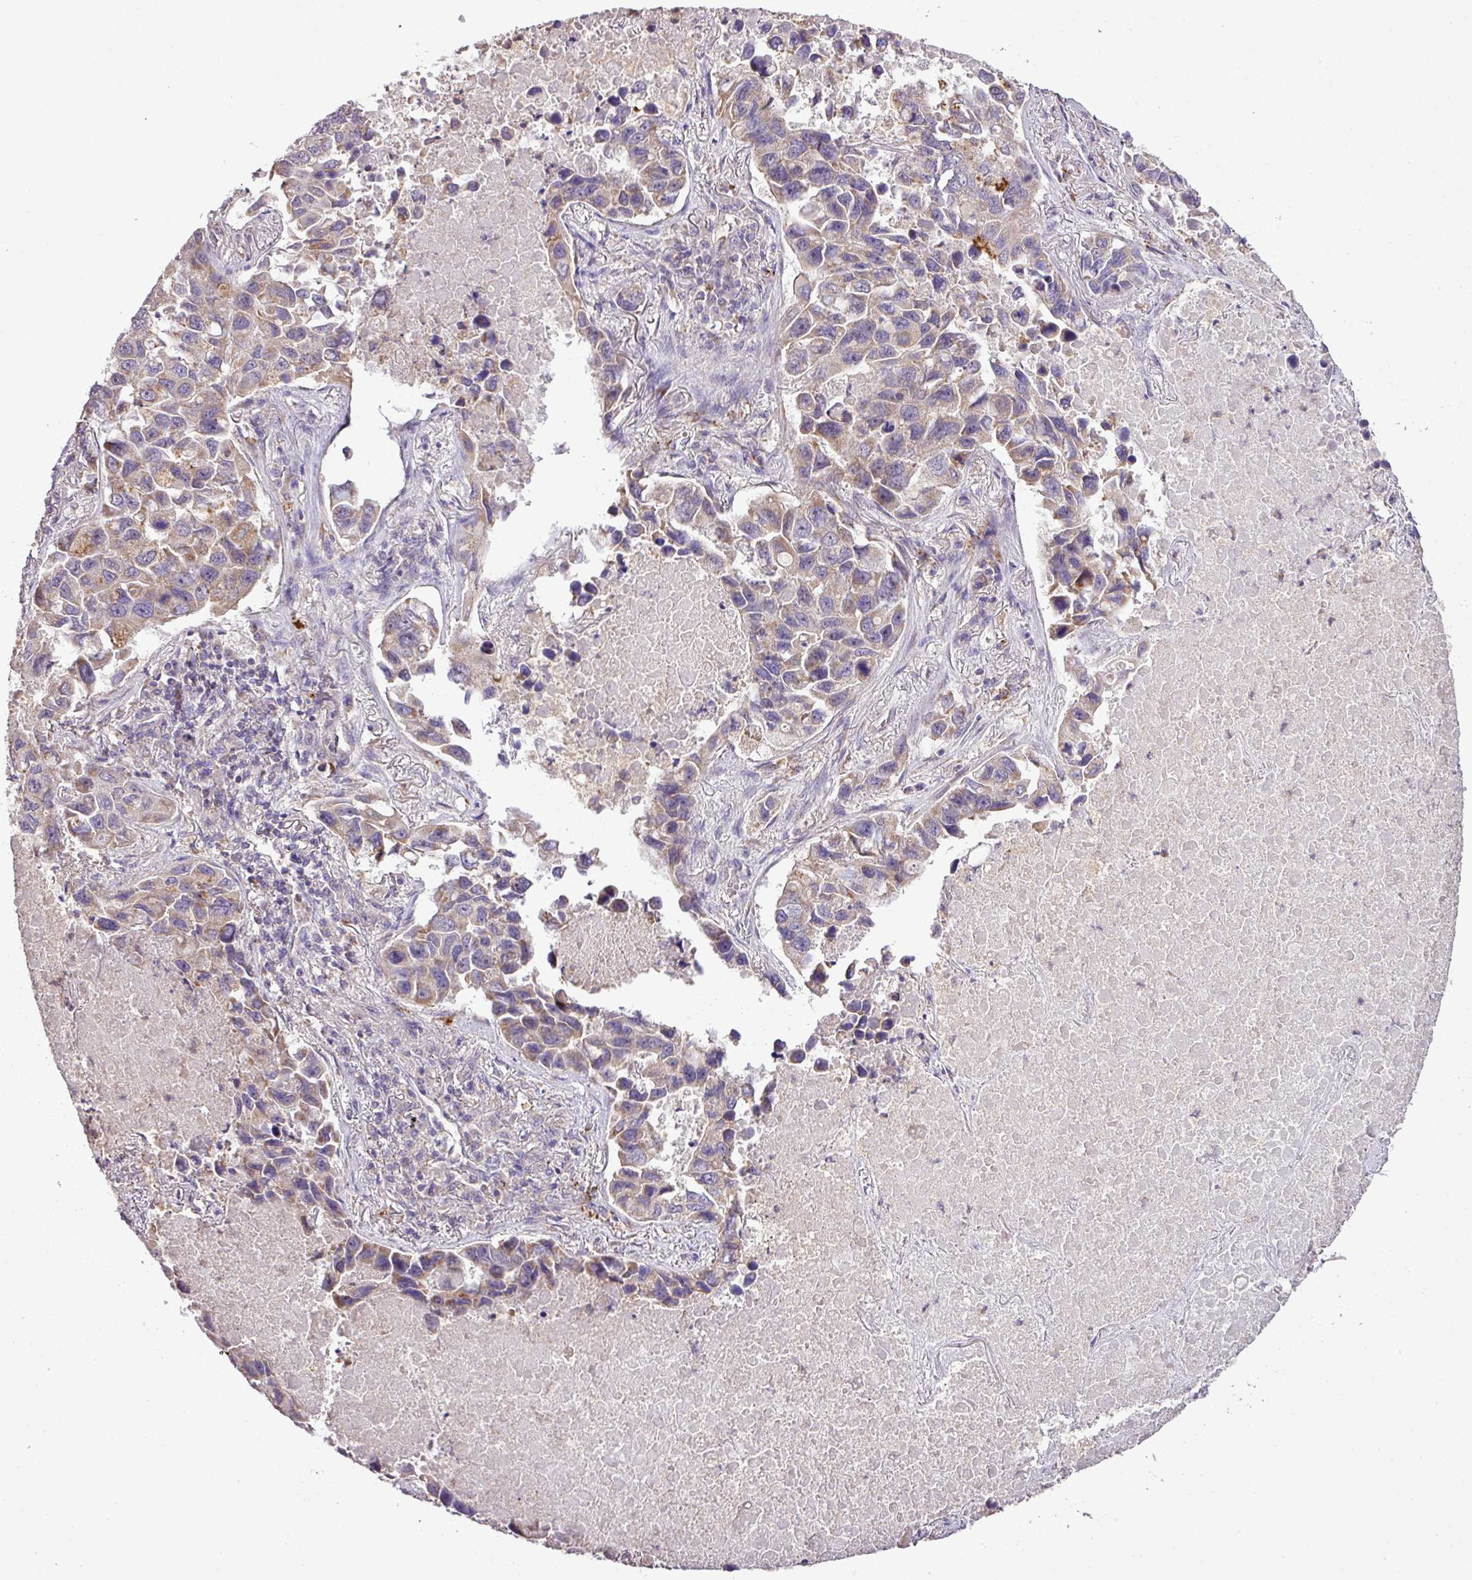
{"staining": {"intensity": "moderate", "quantity": "25%-75%", "location": "cytoplasmic/membranous"}, "tissue": "lung cancer", "cell_type": "Tumor cells", "image_type": "cancer", "snomed": [{"axis": "morphology", "description": "Adenocarcinoma, NOS"}, {"axis": "topography", "description": "Lung"}], "caption": "Adenocarcinoma (lung) tissue reveals moderate cytoplasmic/membranous positivity in approximately 25%-75% of tumor cells", "gene": "SMCO4", "patient": {"sex": "male", "age": 64}}